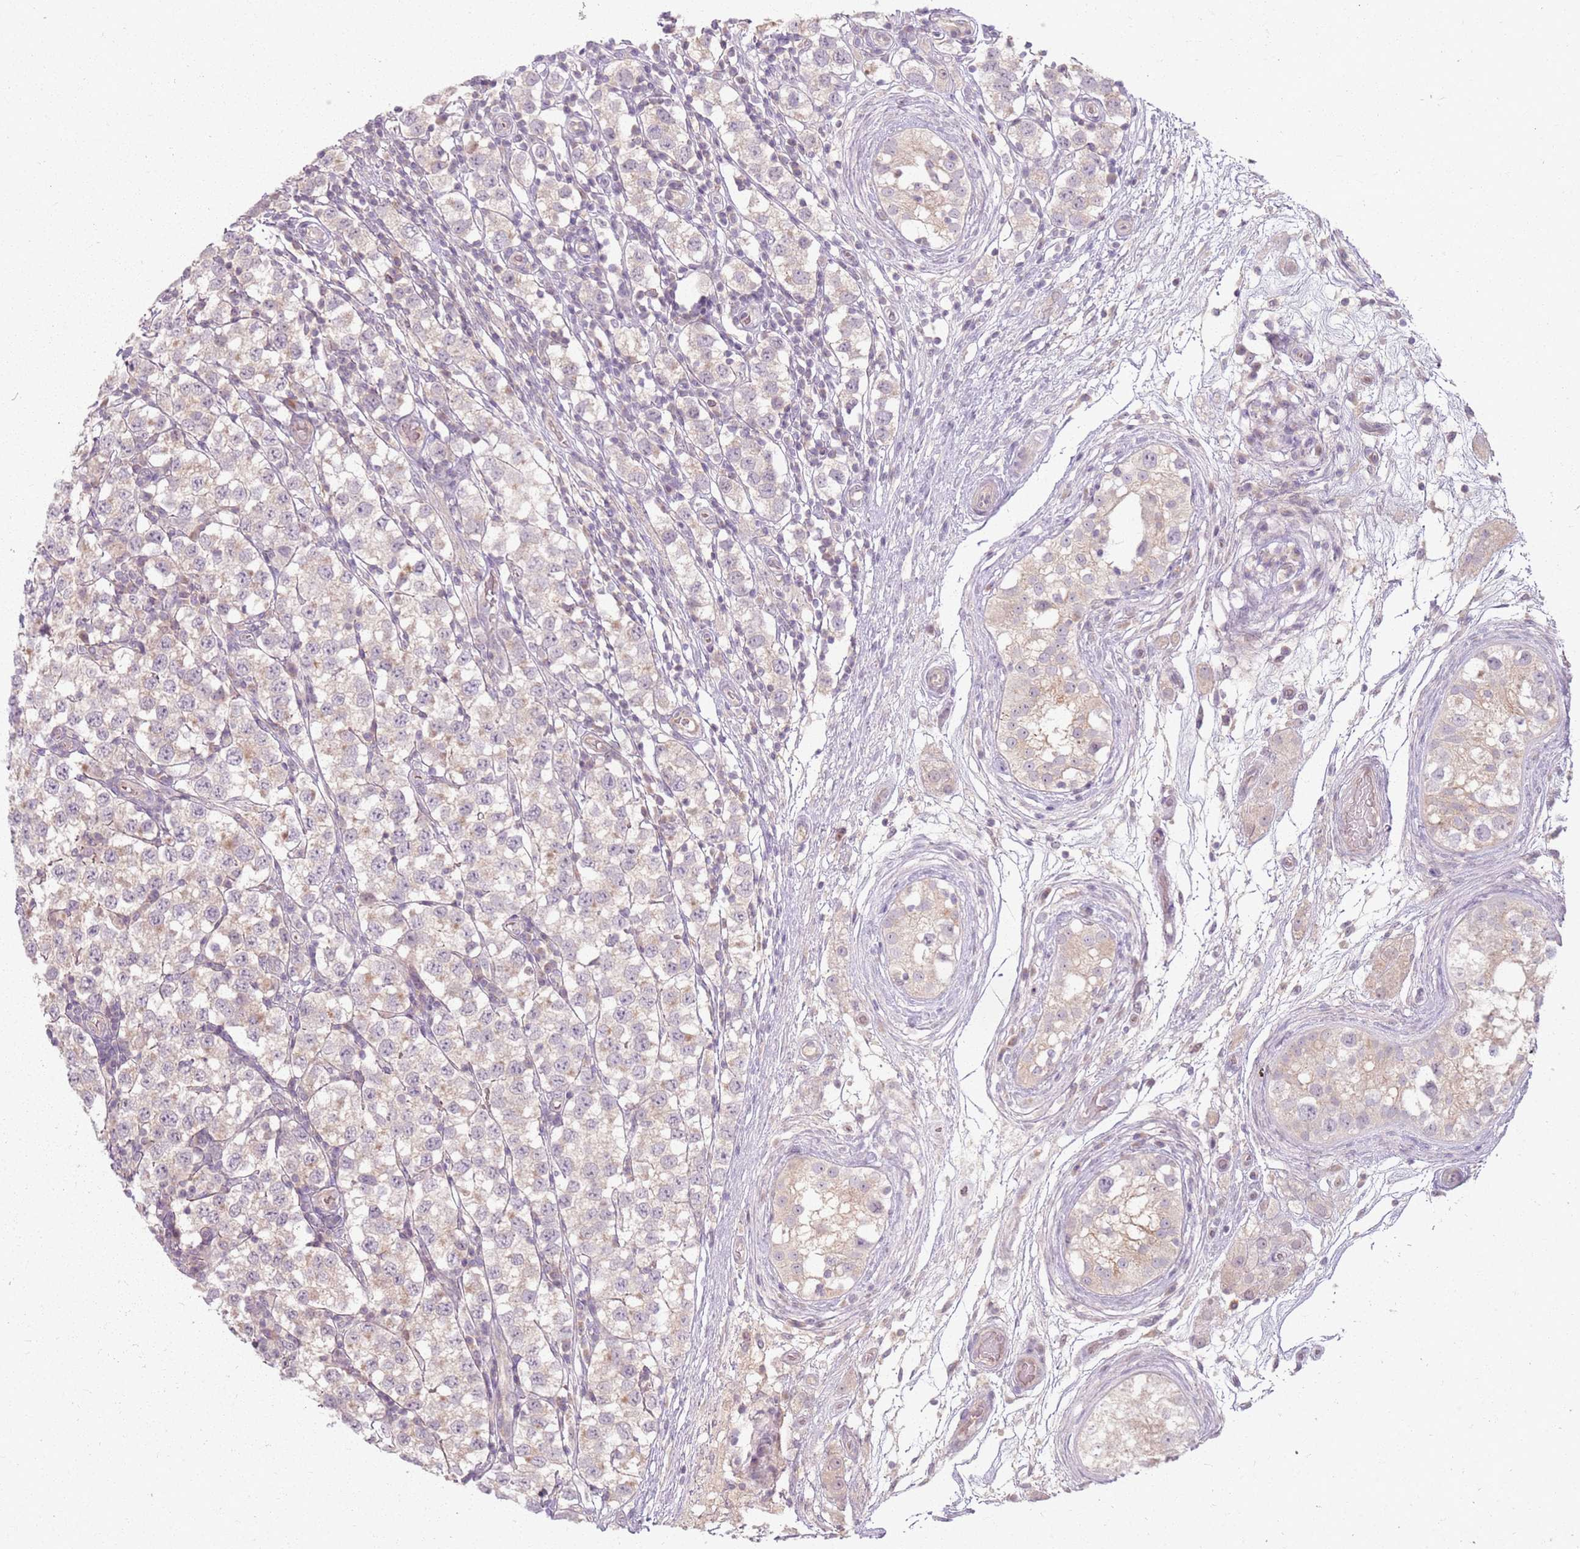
{"staining": {"intensity": "weak", "quantity": "<25%", "location": "cytoplasmic/membranous"}, "tissue": "testis cancer", "cell_type": "Tumor cells", "image_type": "cancer", "snomed": [{"axis": "morphology", "description": "Seminoma, NOS"}, {"axis": "topography", "description": "Testis"}], "caption": "Immunohistochemistry of human seminoma (testis) reveals no positivity in tumor cells.", "gene": "ZDHHC2", "patient": {"sex": "male", "age": 34}}